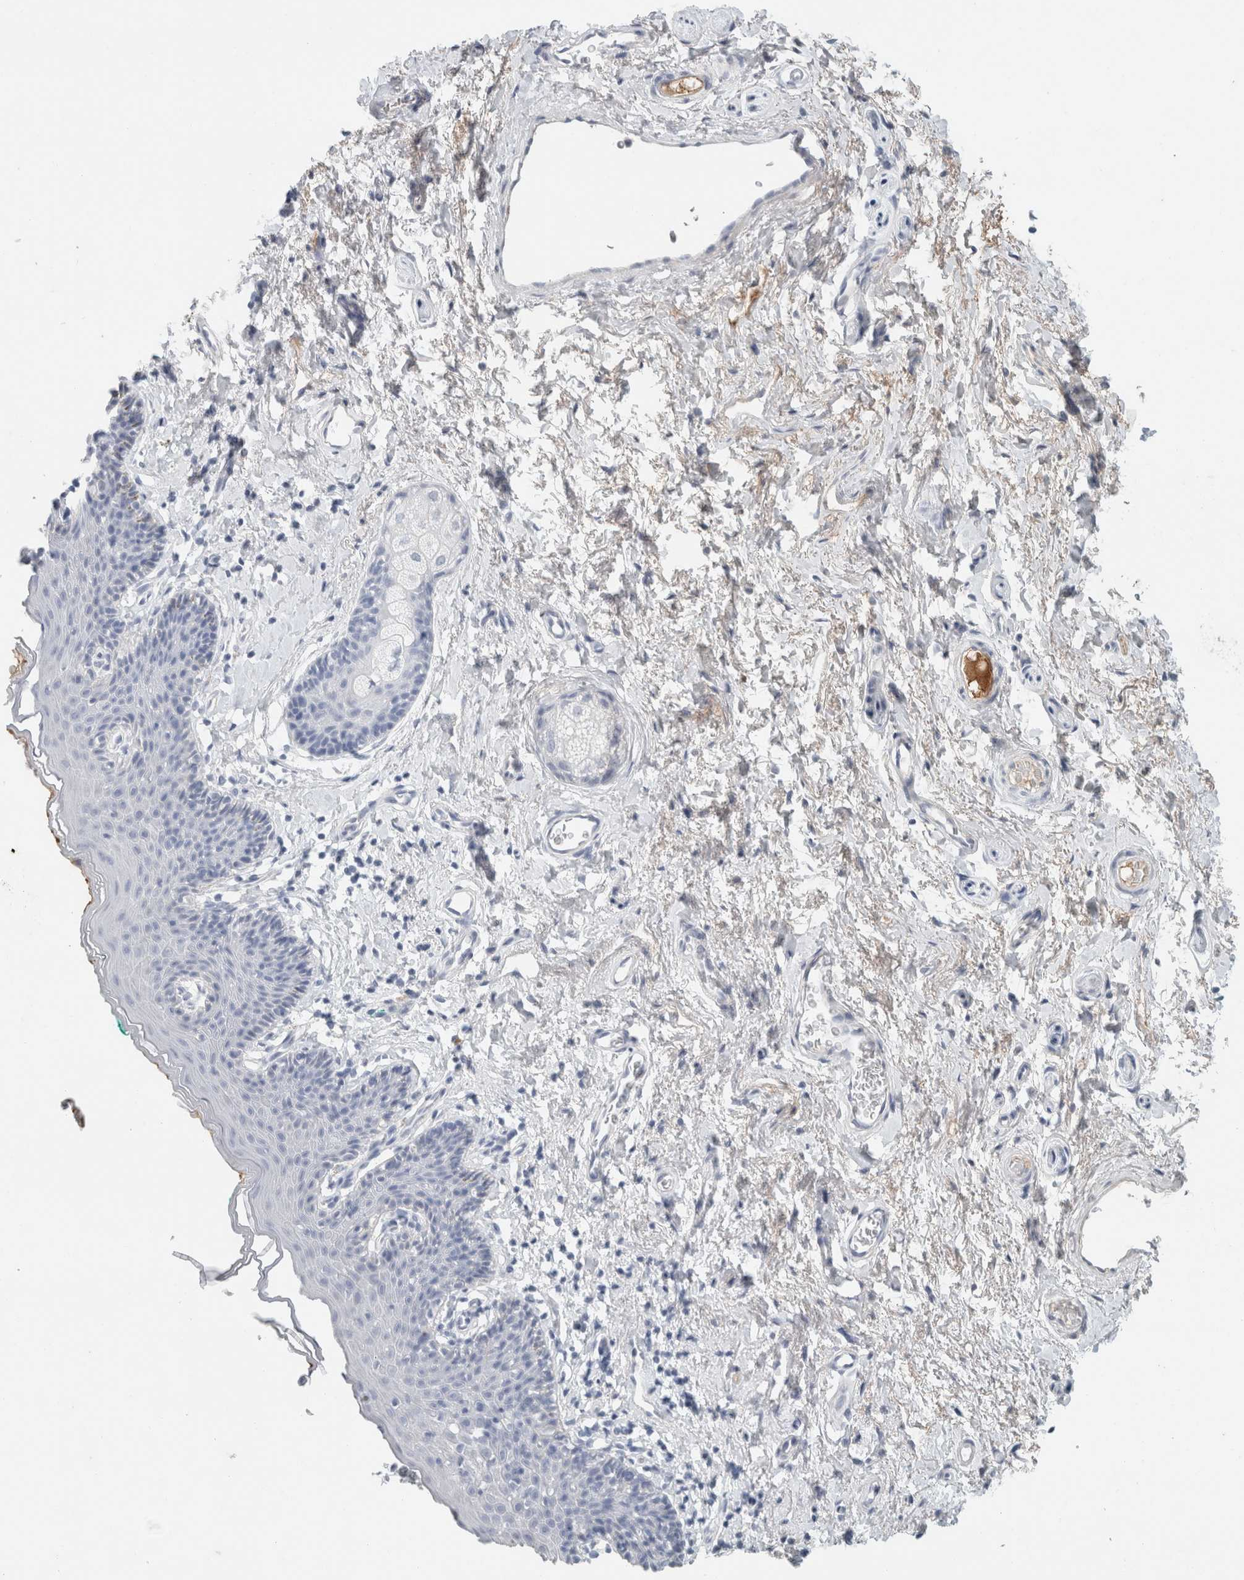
{"staining": {"intensity": "negative", "quantity": "none", "location": "none"}, "tissue": "skin", "cell_type": "Epidermal cells", "image_type": "normal", "snomed": [{"axis": "morphology", "description": "Normal tissue, NOS"}, {"axis": "topography", "description": "Vulva"}], "caption": "DAB (3,3'-diaminobenzidine) immunohistochemical staining of benign skin exhibits no significant expression in epidermal cells. The staining was performed using DAB (3,3'-diaminobenzidine) to visualize the protein expression in brown, while the nuclei were stained in blue with hematoxylin (Magnification: 20x).", "gene": "IL6", "patient": {"sex": "female", "age": 66}}